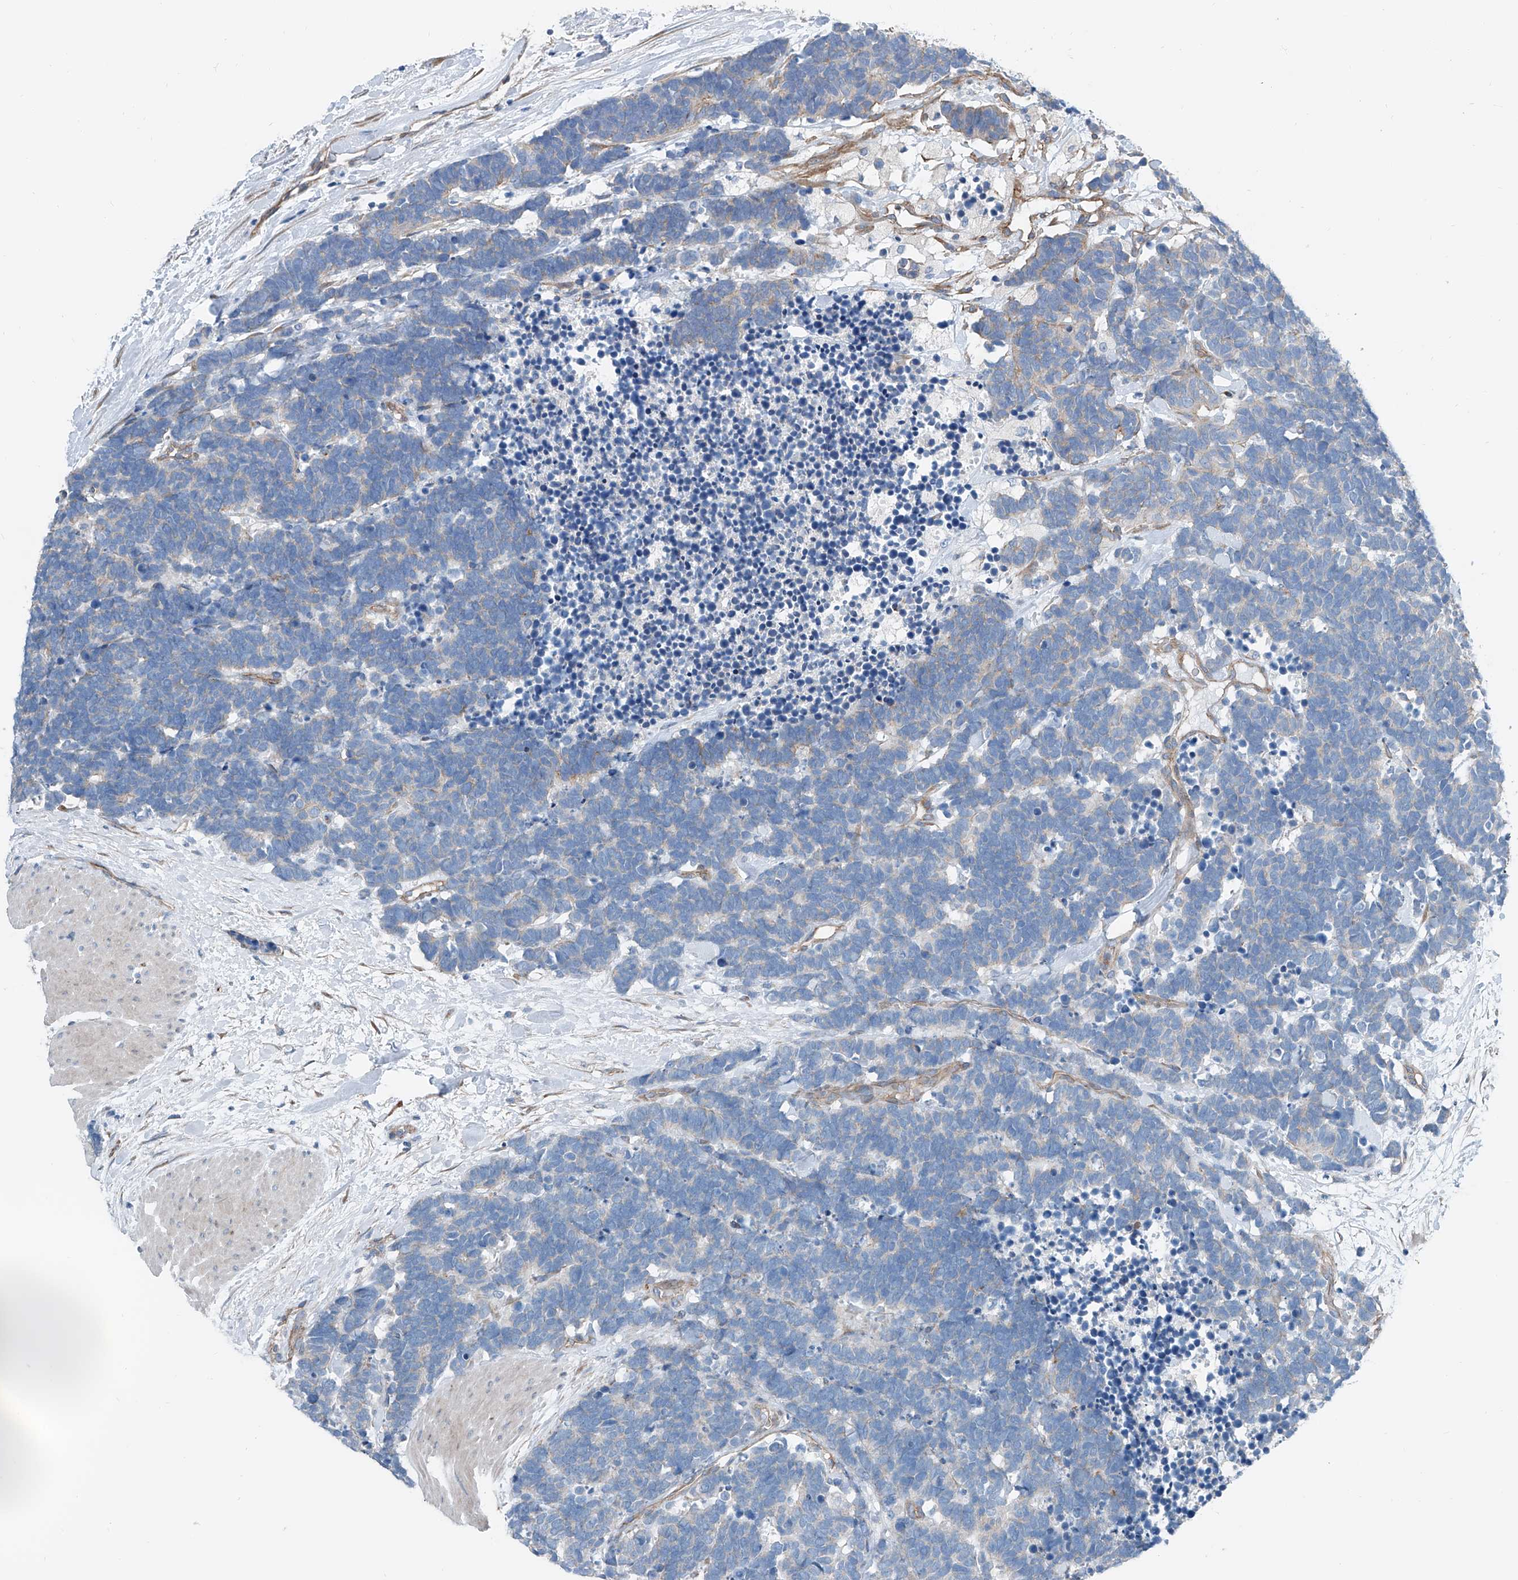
{"staining": {"intensity": "negative", "quantity": "none", "location": "none"}, "tissue": "carcinoid", "cell_type": "Tumor cells", "image_type": "cancer", "snomed": [{"axis": "morphology", "description": "Carcinoma, NOS"}, {"axis": "morphology", "description": "Carcinoid, malignant, NOS"}, {"axis": "topography", "description": "Urinary bladder"}], "caption": "Immunohistochemistry of human carcinoid exhibits no positivity in tumor cells. The staining is performed using DAB brown chromogen with nuclei counter-stained in using hematoxylin.", "gene": "THEMIS2", "patient": {"sex": "male", "age": 57}}